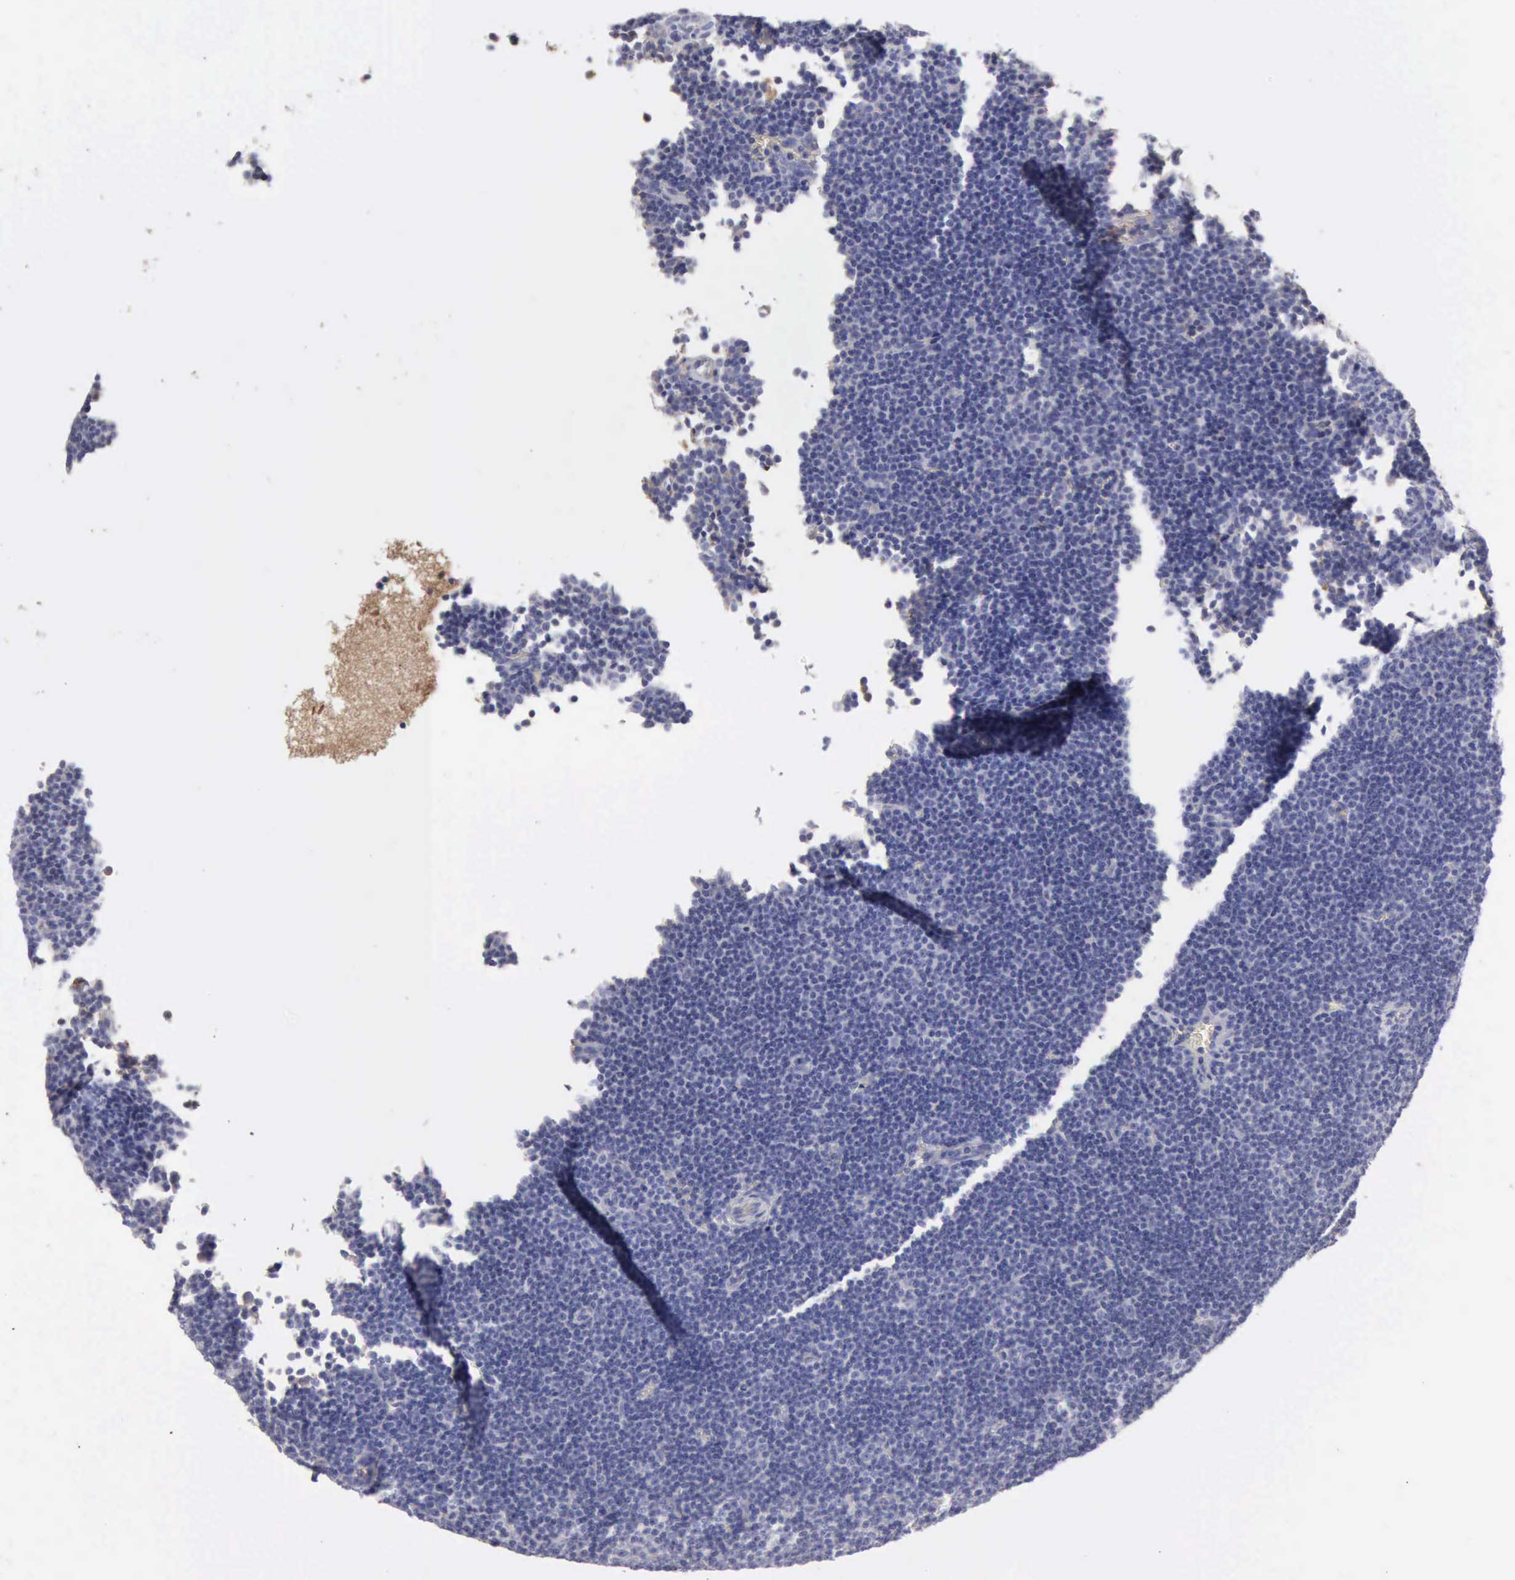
{"staining": {"intensity": "negative", "quantity": "none", "location": "none"}, "tissue": "lymphoma", "cell_type": "Tumor cells", "image_type": "cancer", "snomed": [{"axis": "morphology", "description": "Malignant lymphoma, non-Hodgkin's type, Low grade"}, {"axis": "topography", "description": "Lymph node"}], "caption": "IHC of low-grade malignant lymphoma, non-Hodgkin's type reveals no expression in tumor cells. Brightfield microscopy of IHC stained with DAB (brown) and hematoxylin (blue), captured at high magnification.", "gene": "SERPINA1", "patient": {"sex": "male", "age": 57}}